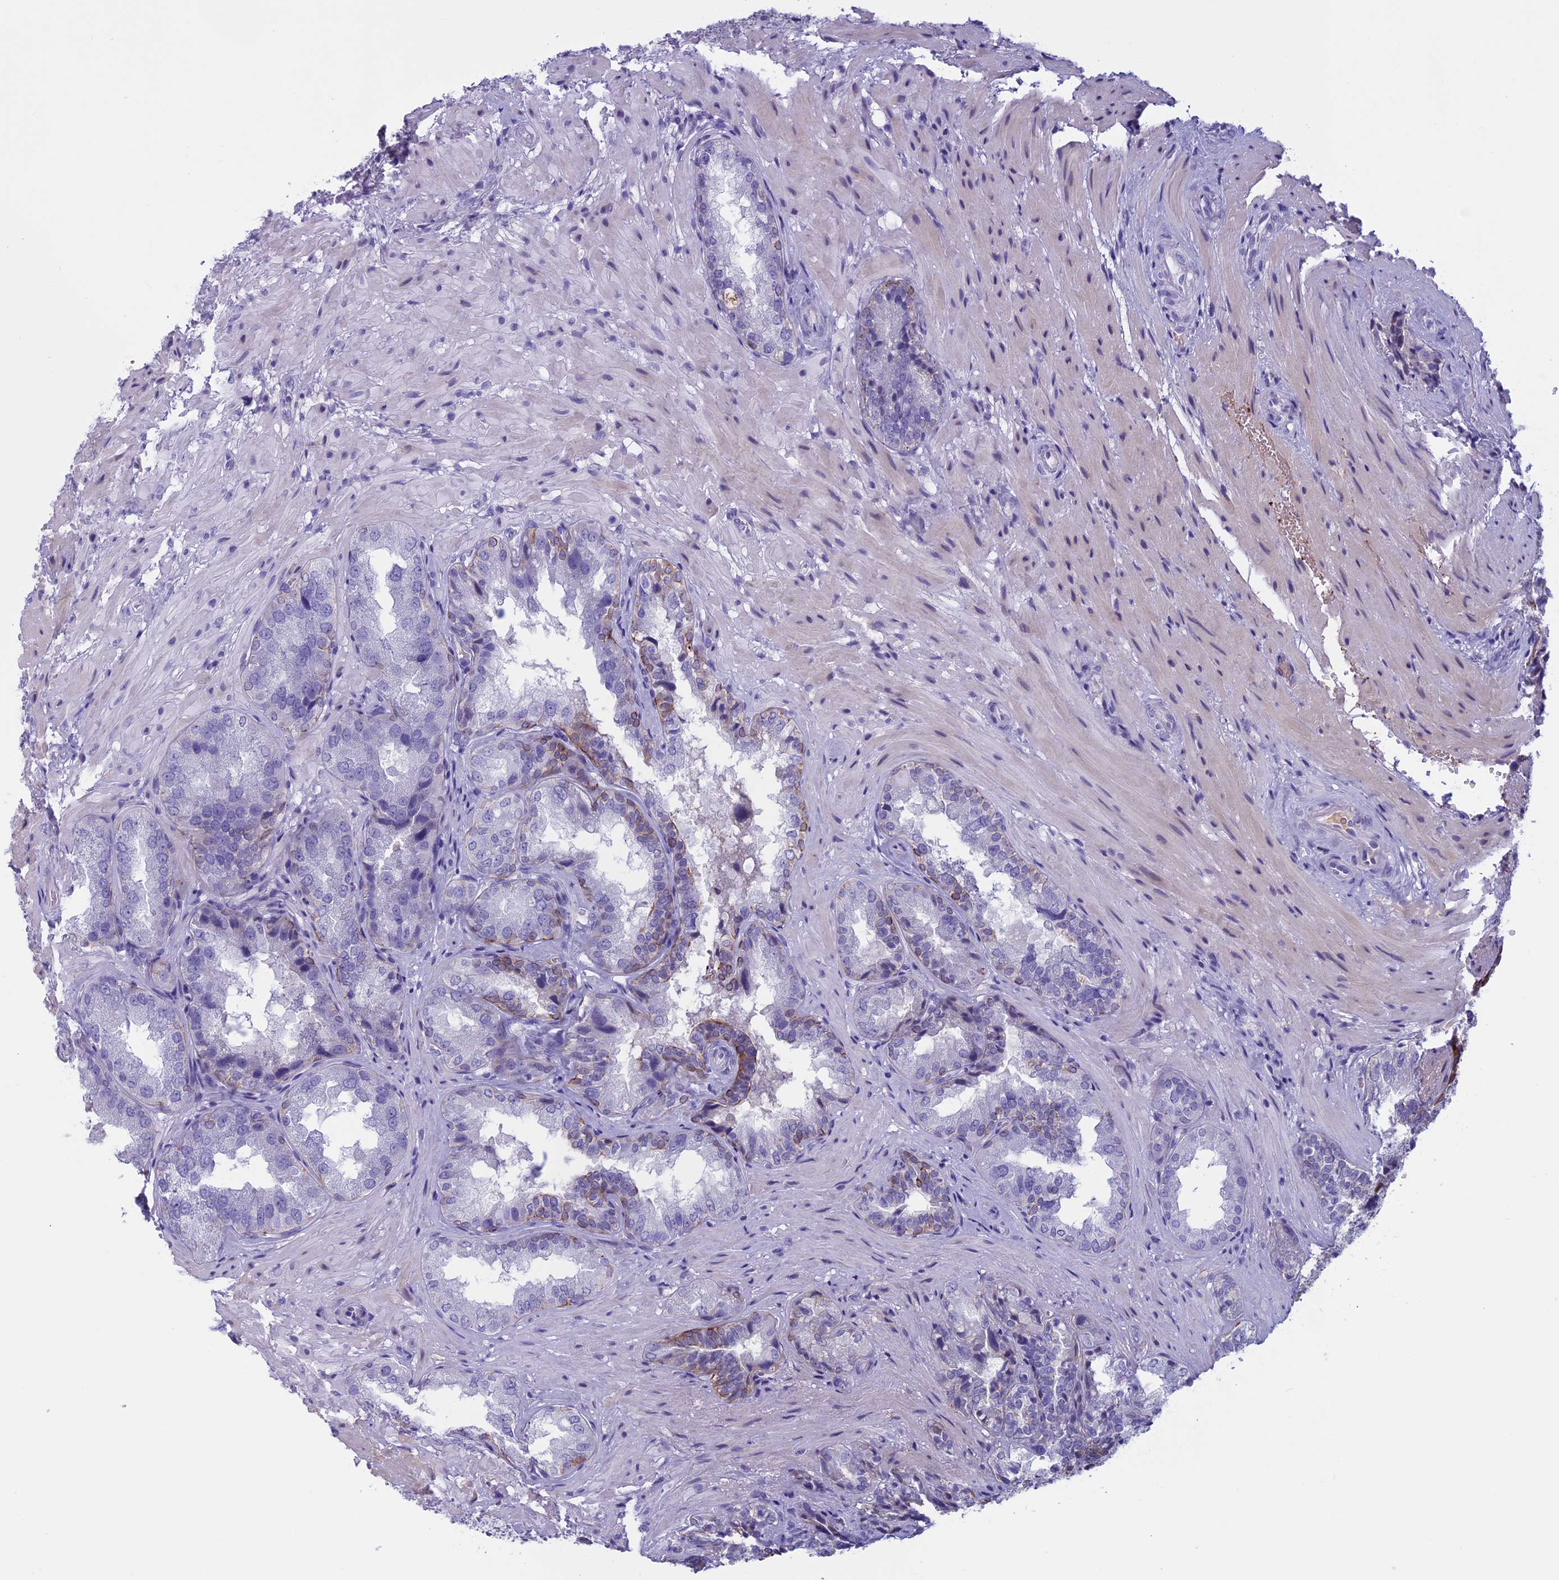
{"staining": {"intensity": "moderate", "quantity": "<25%", "location": "cytoplasmic/membranous"}, "tissue": "seminal vesicle", "cell_type": "Glandular cells", "image_type": "normal", "snomed": [{"axis": "morphology", "description": "Normal tissue, NOS"}, {"axis": "topography", "description": "Seminal veicle"}, {"axis": "topography", "description": "Peripheral nerve tissue"}], "caption": "An image showing moderate cytoplasmic/membranous expression in about <25% of glandular cells in normal seminal vesicle, as visualized by brown immunohistochemical staining.", "gene": "ANGPTL2", "patient": {"sex": "male", "age": 63}}